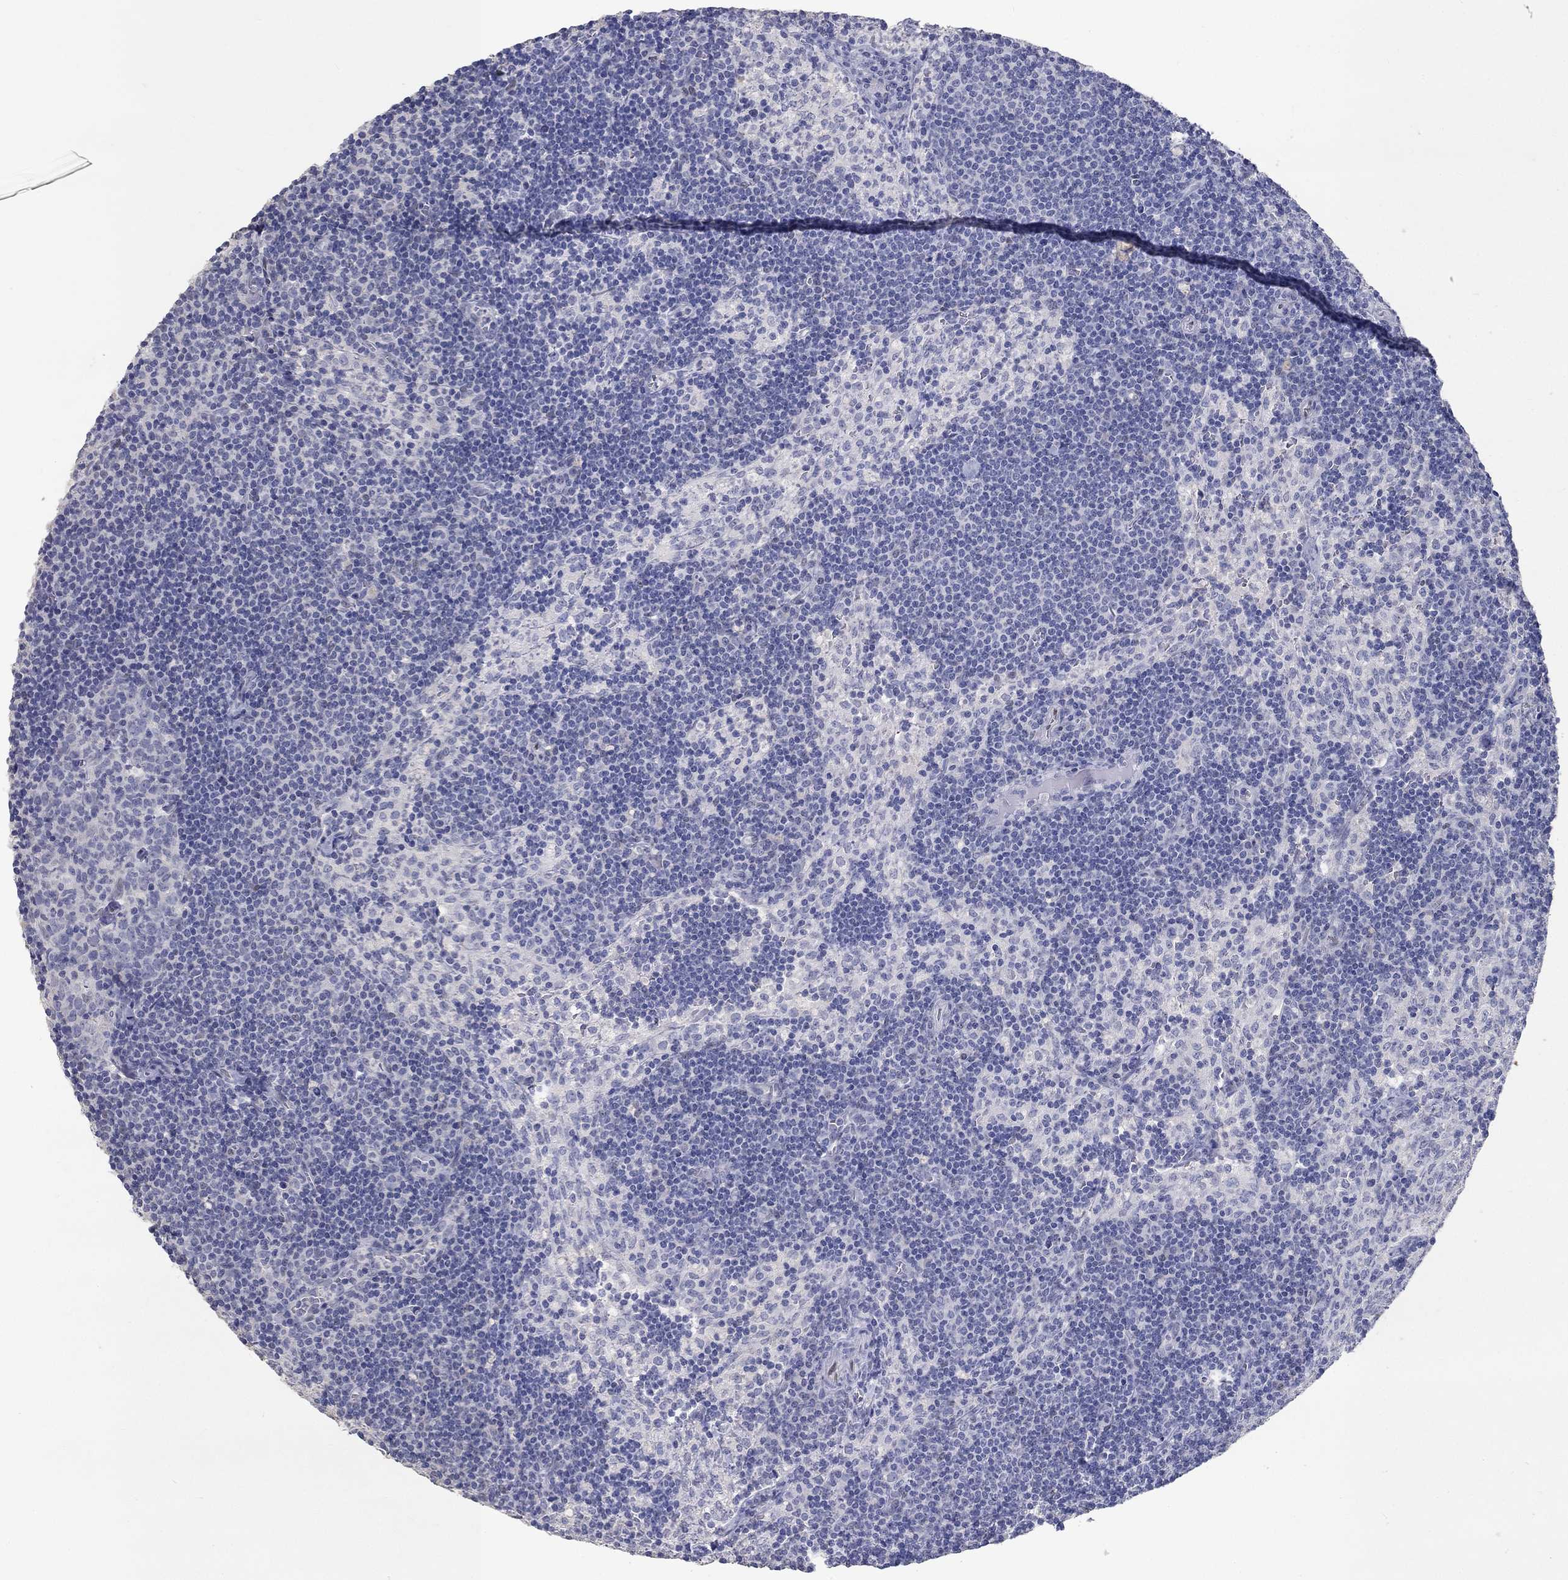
{"staining": {"intensity": "negative", "quantity": "none", "location": "none"}, "tissue": "lymph node", "cell_type": "Germinal center cells", "image_type": "normal", "snomed": [{"axis": "morphology", "description": "Normal tissue, NOS"}, {"axis": "topography", "description": "Lymph node"}], "caption": "An image of lymph node stained for a protein displays no brown staining in germinal center cells. (DAB (3,3'-diaminobenzidine) immunohistochemistry with hematoxylin counter stain).", "gene": "FGF2", "patient": {"sex": "female", "age": 34}}